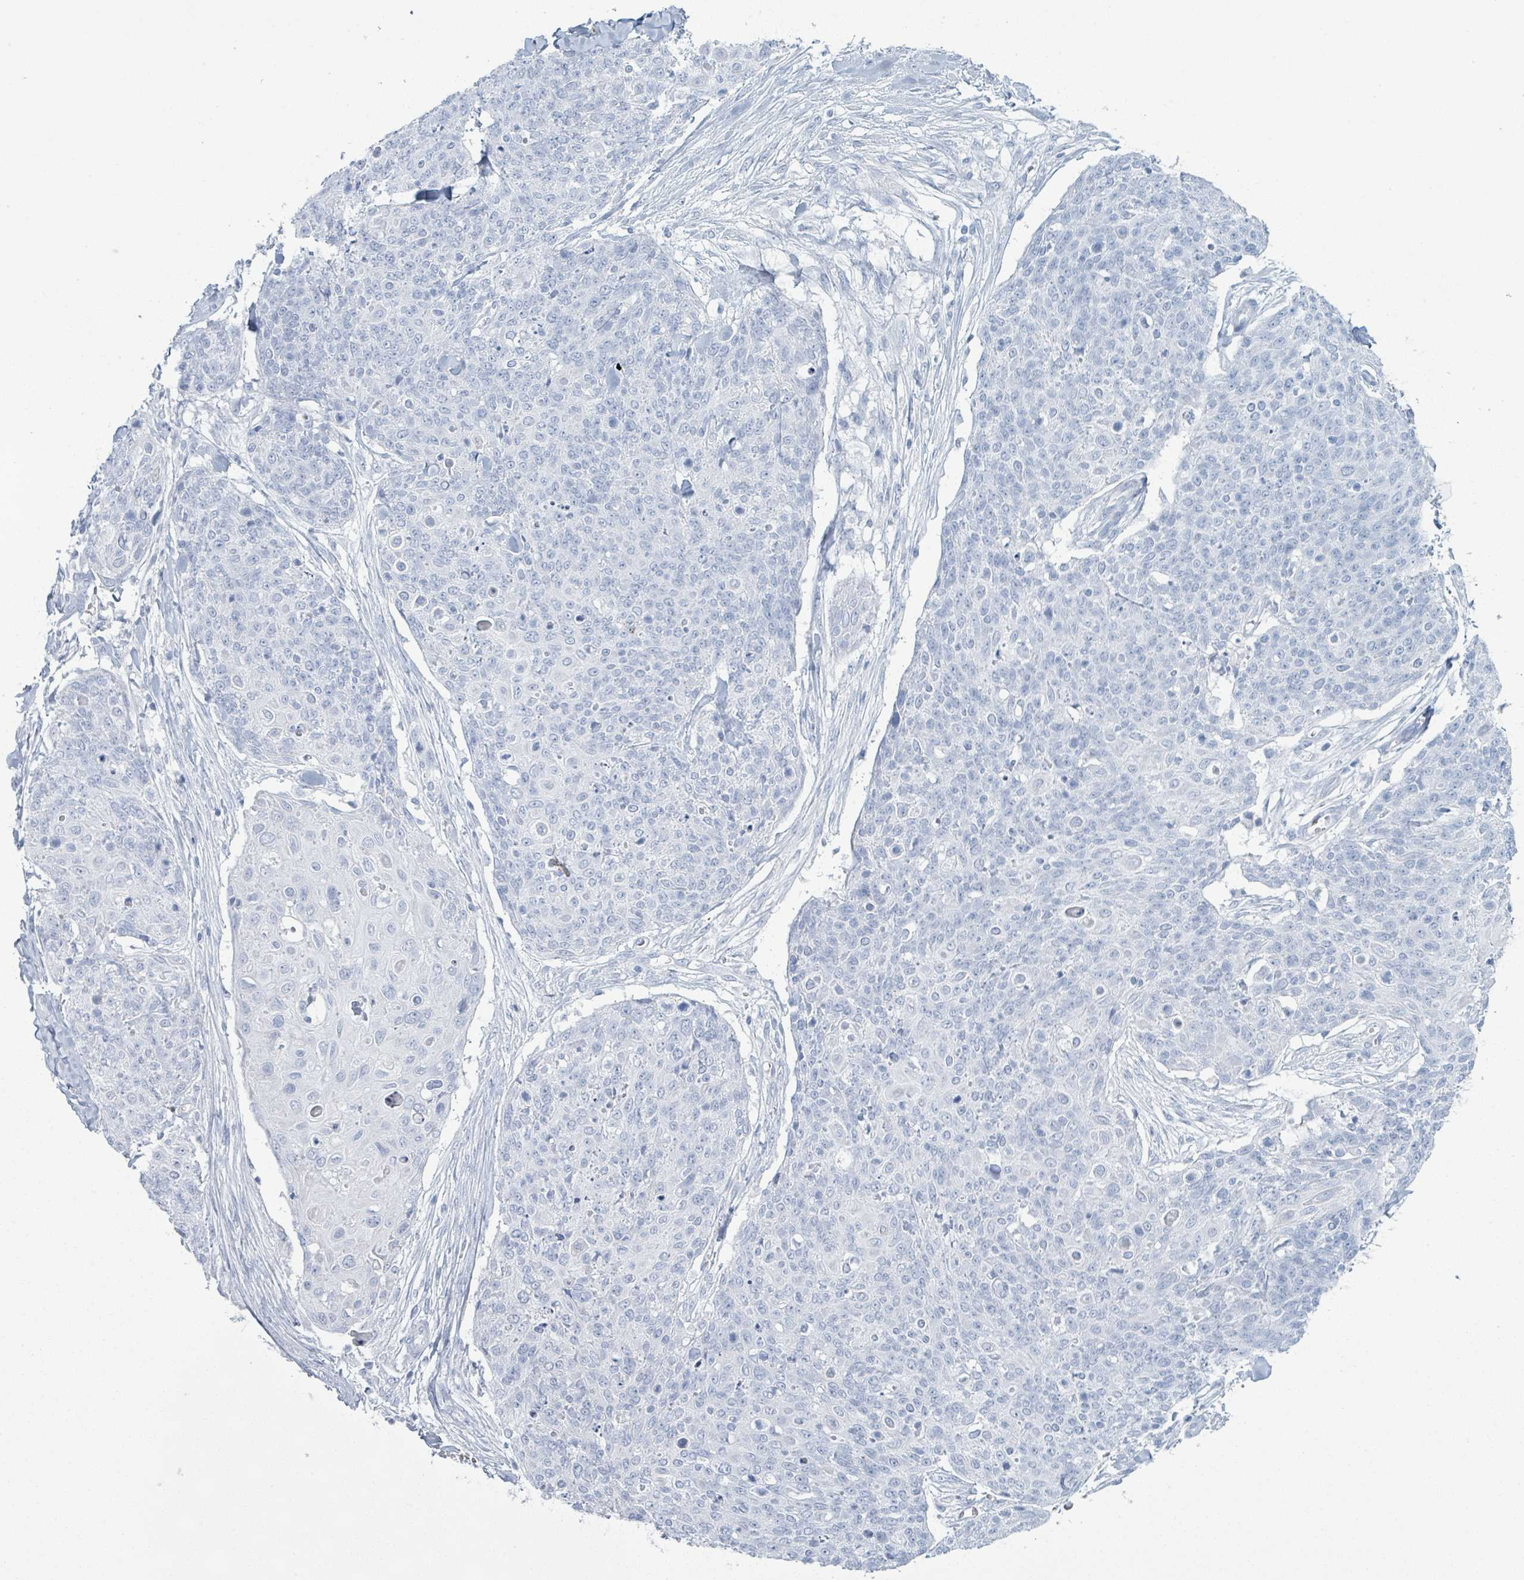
{"staining": {"intensity": "negative", "quantity": "none", "location": "none"}, "tissue": "skin cancer", "cell_type": "Tumor cells", "image_type": "cancer", "snomed": [{"axis": "morphology", "description": "Squamous cell carcinoma, NOS"}, {"axis": "topography", "description": "Skin"}, {"axis": "topography", "description": "Vulva"}], "caption": "Immunohistochemistry (IHC) of skin squamous cell carcinoma exhibits no expression in tumor cells. (DAB (3,3'-diaminobenzidine) immunohistochemistry (IHC), high magnification).", "gene": "DEFA4", "patient": {"sex": "female", "age": 85}}